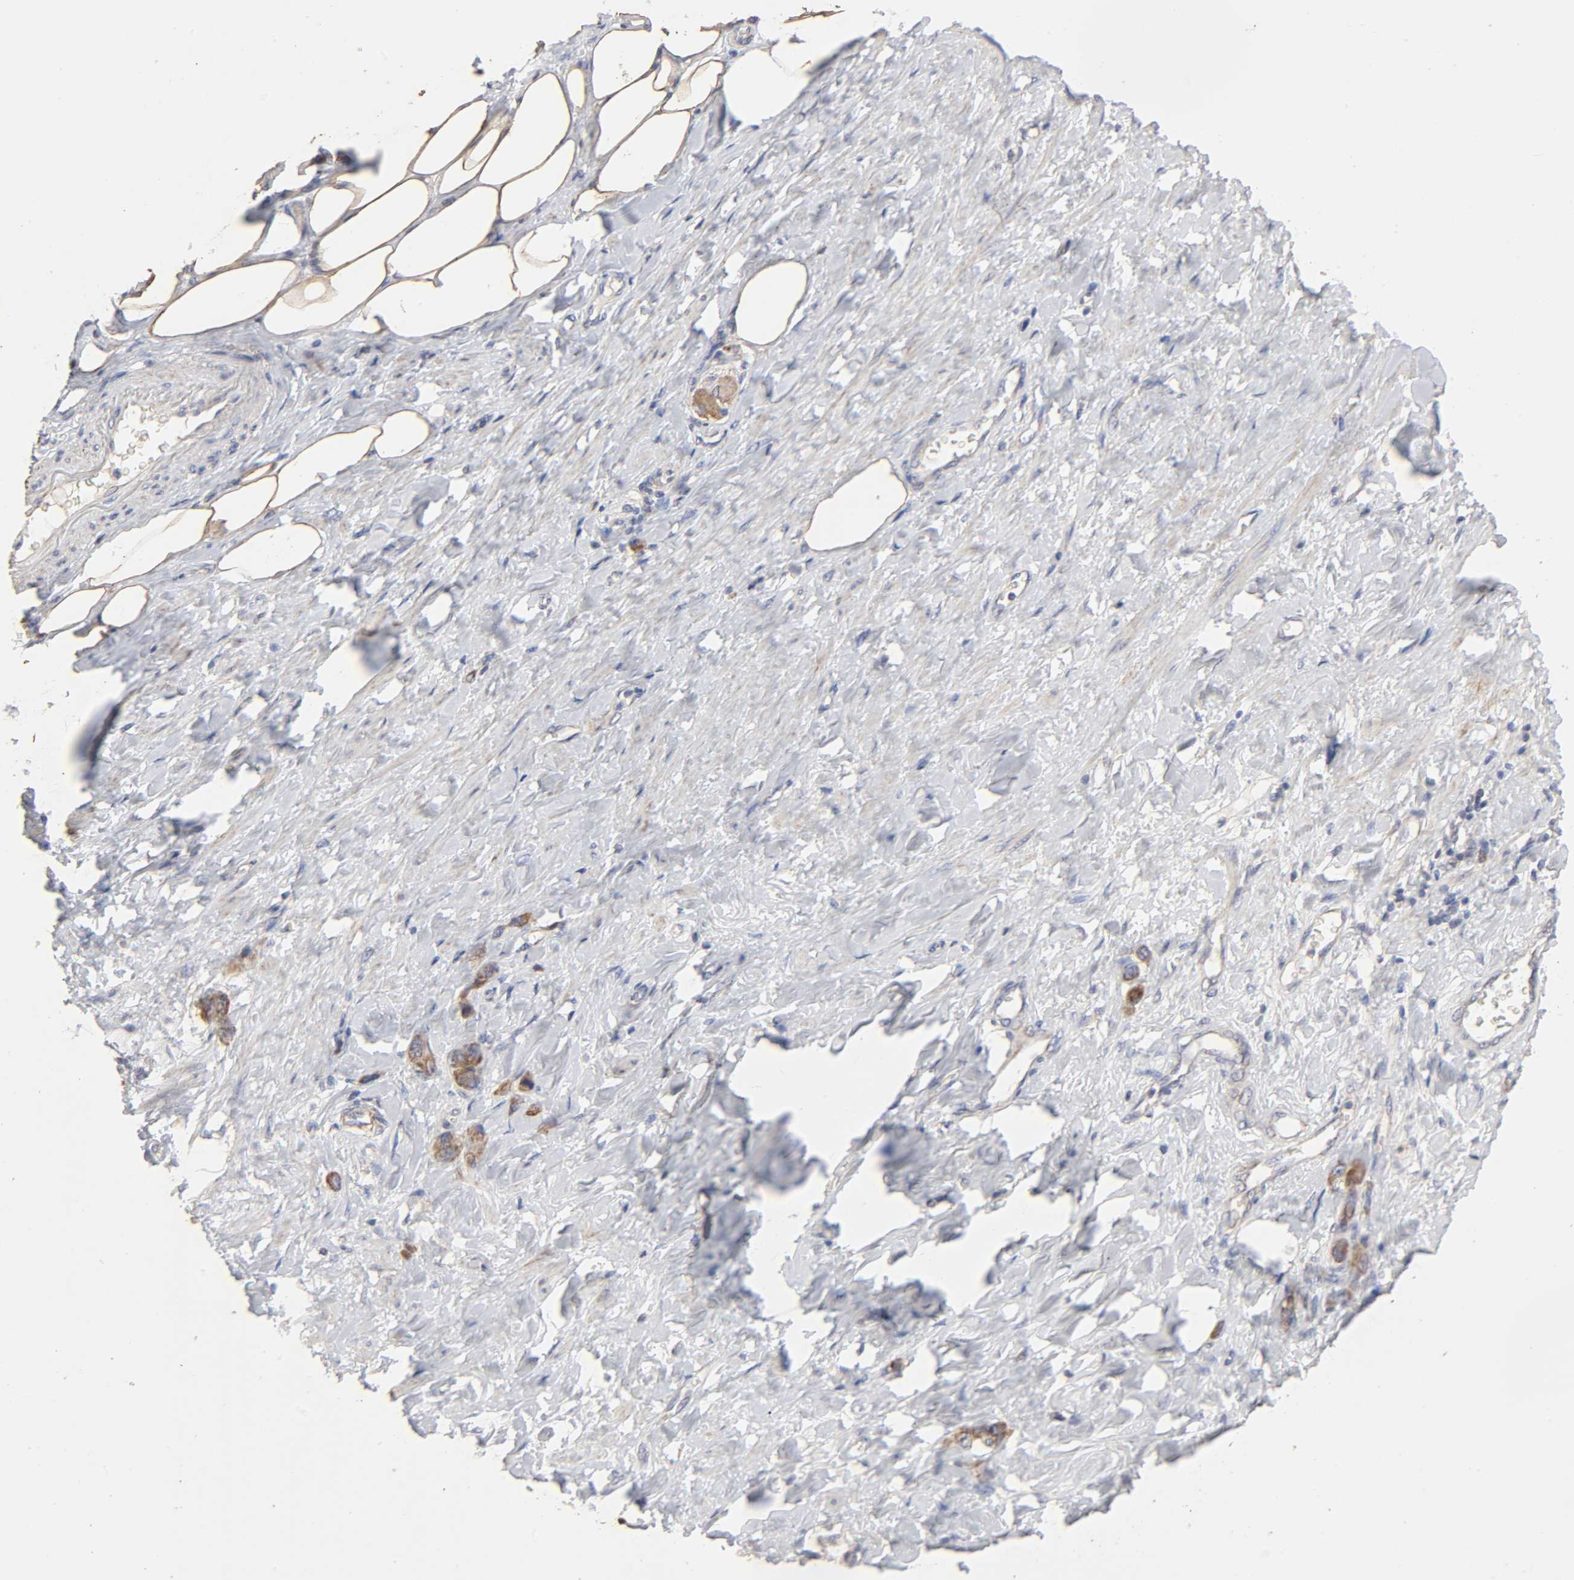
{"staining": {"intensity": "moderate", "quantity": "25%-75%", "location": "cytoplasmic/membranous"}, "tissue": "stomach cancer", "cell_type": "Tumor cells", "image_type": "cancer", "snomed": [{"axis": "morphology", "description": "Adenocarcinoma, NOS"}, {"axis": "topography", "description": "Stomach"}], "caption": "High-magnification brightfield microscopy of stomach adenocarcinoma stained with DAB (brown) and counterstained with hematoxylin (blue). tumor cells exhibit moderate cytoplasmic/membranous expression is appreciated in about25%-75% of cells.", "gene": "CYCS", "patient": {"sex": "male", "age": 82}}